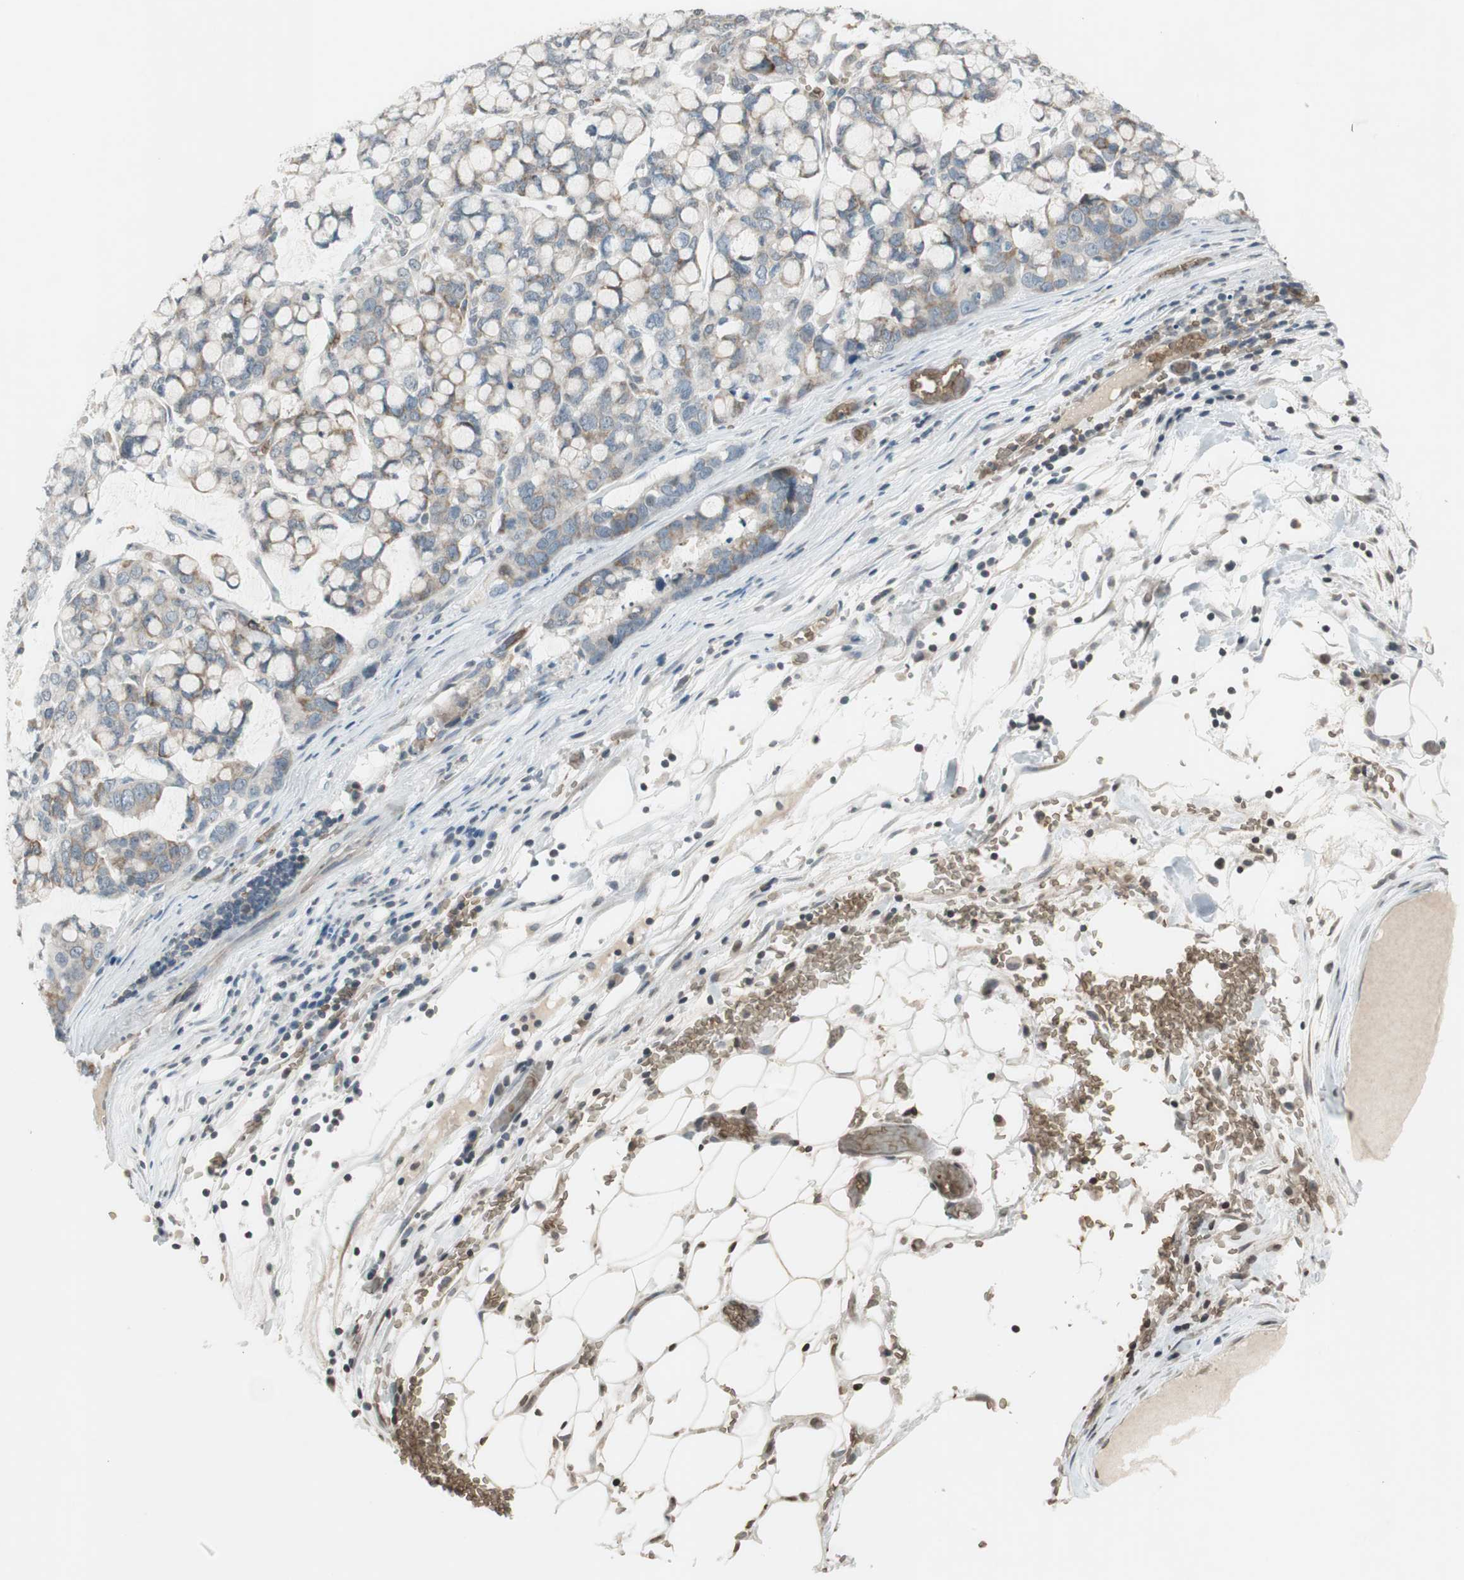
{"staining": {"intensity": "moderate", "quantity": "25%-75%", "location": "cytoplasmic/membranous"}, "tissue": "stomach cancer", "cell_type": "Tumor cells", "image_type": "cancer", "snomed": [{"axis": "morphology", "description": "Adenocarcinoma, NOS"}, {"axis": "topography", "description": "Stomach, lower"}], "caption": "Stomach adenocarcinoma tissue shows moderate cytoplasmic/membranous expression in about 25%-75% of tumor cells Using DAB (brown) and hematoxylin (blue) stains, captured at high magnification using brightfield microscopy.", "gene": "GYPC", "patient": {"sex": "male", "age": 84}}